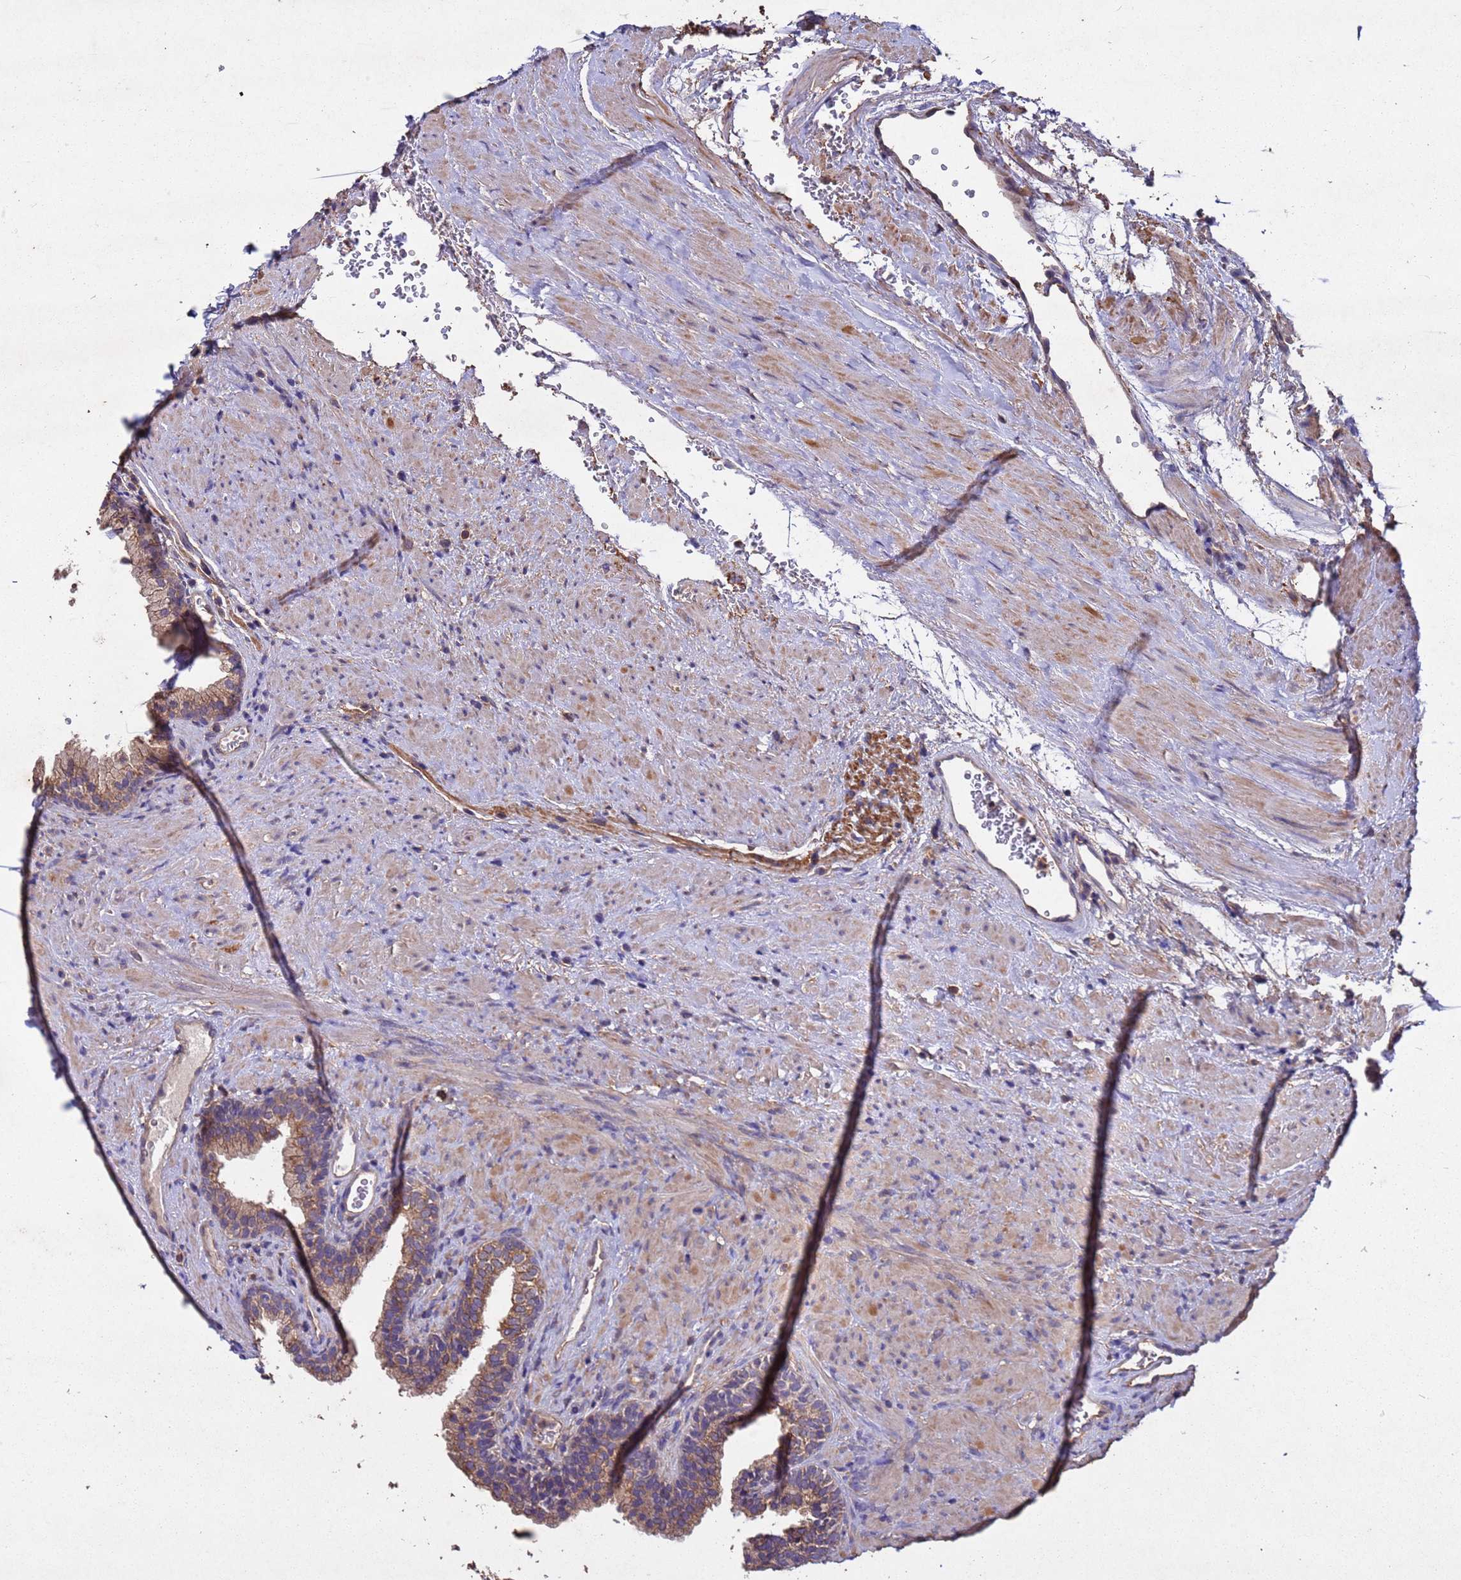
{"staining": {"intensity": "moderate", "quantity": ">75%", "location": "cytoplasmic/membranous"}, "tissue": "prostate", "cell_type": "Glandular cells", "image_type": "normal", "snomed": [{"axis": "morphology", "description": "Normal tissue, NOS"}, {"axis": "topography", "description": "Prostate"}], "caption": "IHC staining of benign prostate, which exhibits medium levels of moderate cytoplasmic/membranous staining in approximately >75% of glandular cells indicating moderate cytoplasmic/membranous protein expression. The staining was performed using DAB (brown) for protein detection and nuclei were counterstained in hematoxylin (blue).", "gene": "MTX3", "patient": {"sex": "male", "age": 76}}